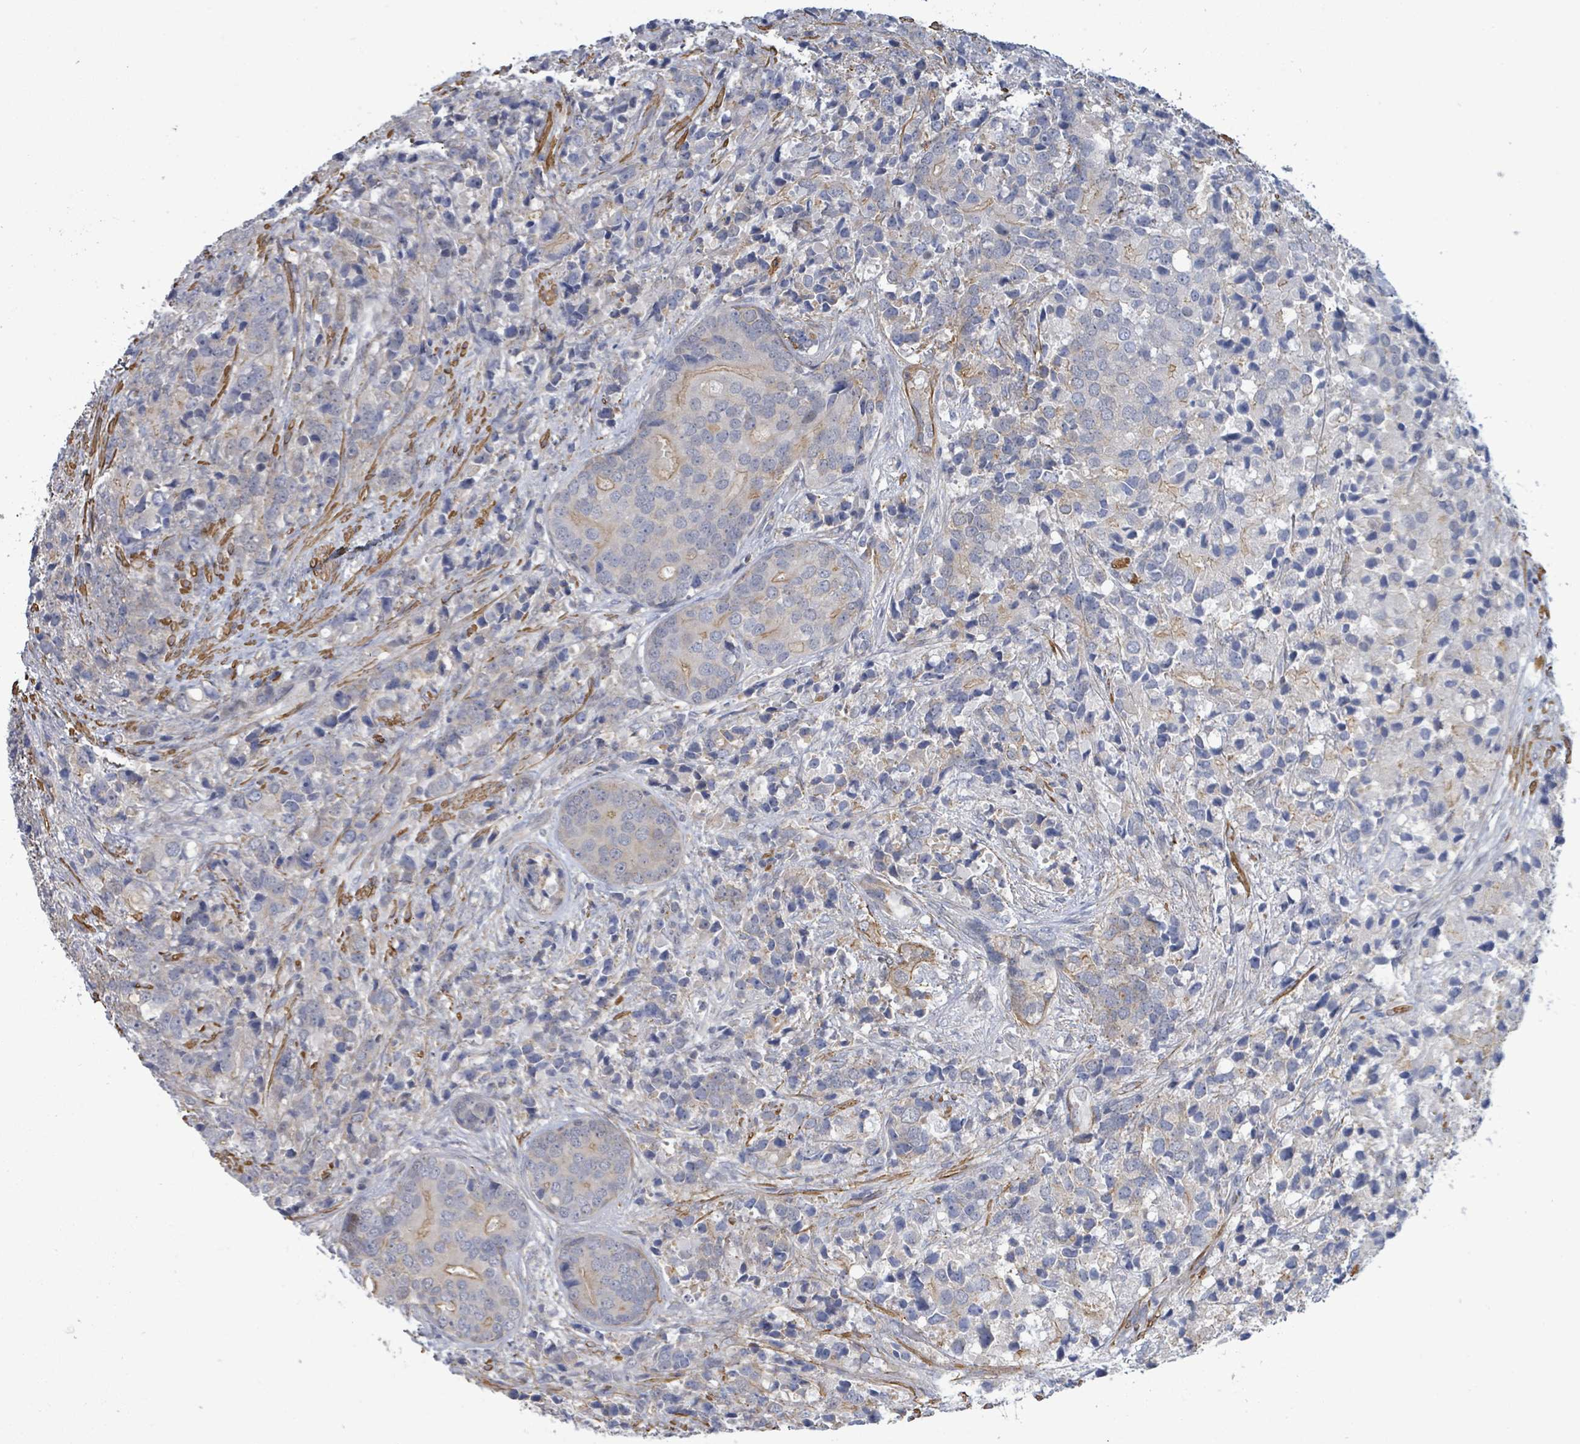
{"staining": {"intensity": "weak", "quantity": "<25%", "location": "cytoplasmic/membranous"}, "tissue": "prostate cancer", "cell_type": "Tumor cells", "image_type": "cancer", "snomed": [{"axis": "morphology", "description": "Adenocarcinoma, High grade"}, {"axis": "topography", "description": "Prostate"}], "caption": "Tumor cells show no significant protein staining in prostate cancer (high-grade adenocarcinoma).", "gene": "DMRTC1B", "patient": {"sex": "male", "age": 62}}